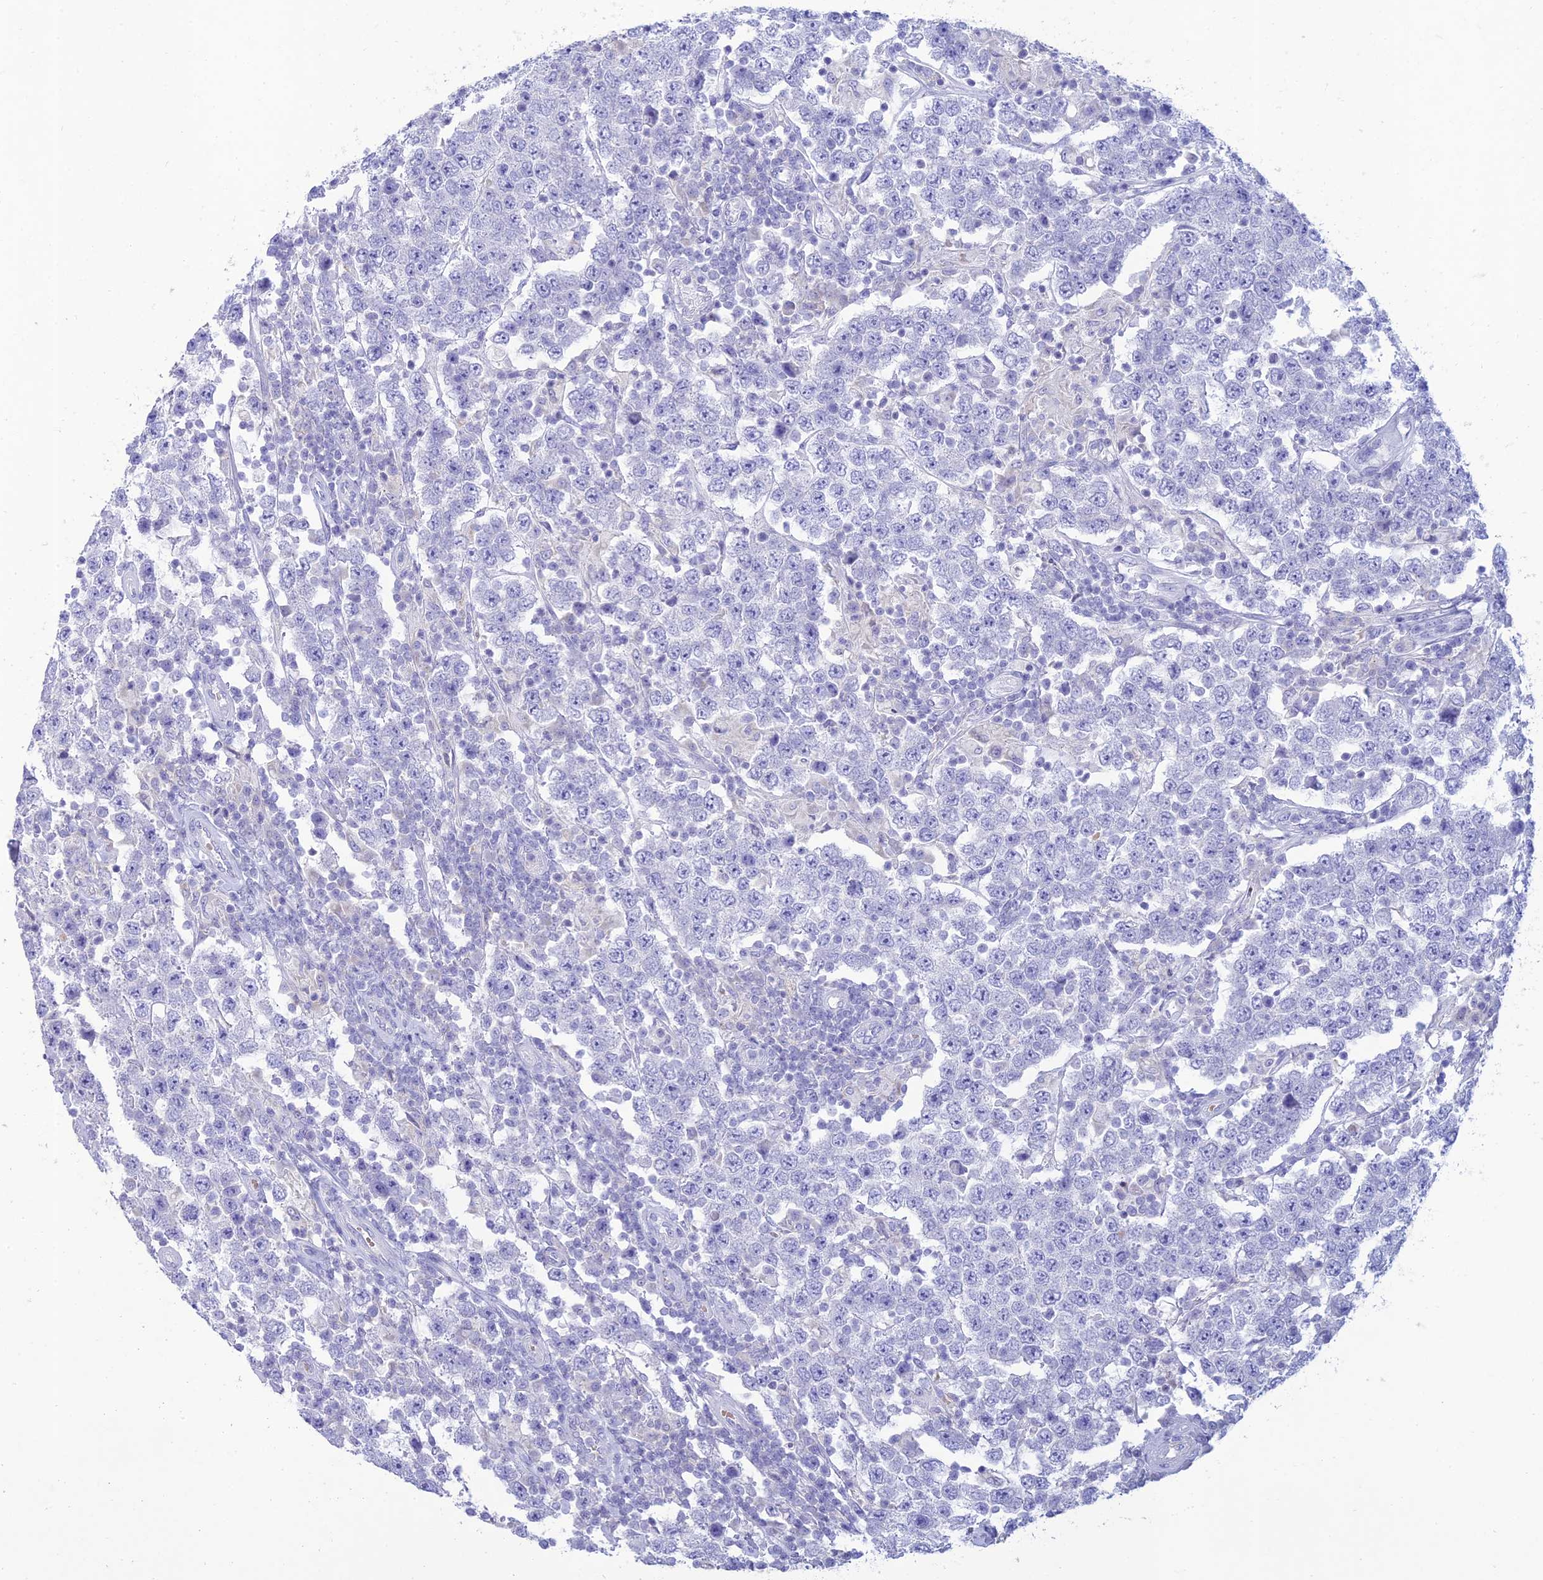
{"staining": {"intensity": "negative", "quantity": "none", "location": "none"}, "tissue": "testis cancer", "cell_type": "Tumor cells", "image_type": "cancer", "snomed": [{"axis": "morphology", "description": "Normal tissue, NOS"}, {"axis": "morphology", "description": "Urothelial carcinoma, High grade"}, {"axis": "morphology", "description": "Seminoma, NOS"}, {"axis": "morphology", "description": "Carcinoma, Embryonal, NOS"}, {"axis": "topography", "description": "Urinary bladder"}, {"axis": "topography", "description": "Testis"}], "caption": "Tumor cells show no significant staining in testis cancer.", "gene": "MAL2", "patient": {"sex": "male", "age": 41}}